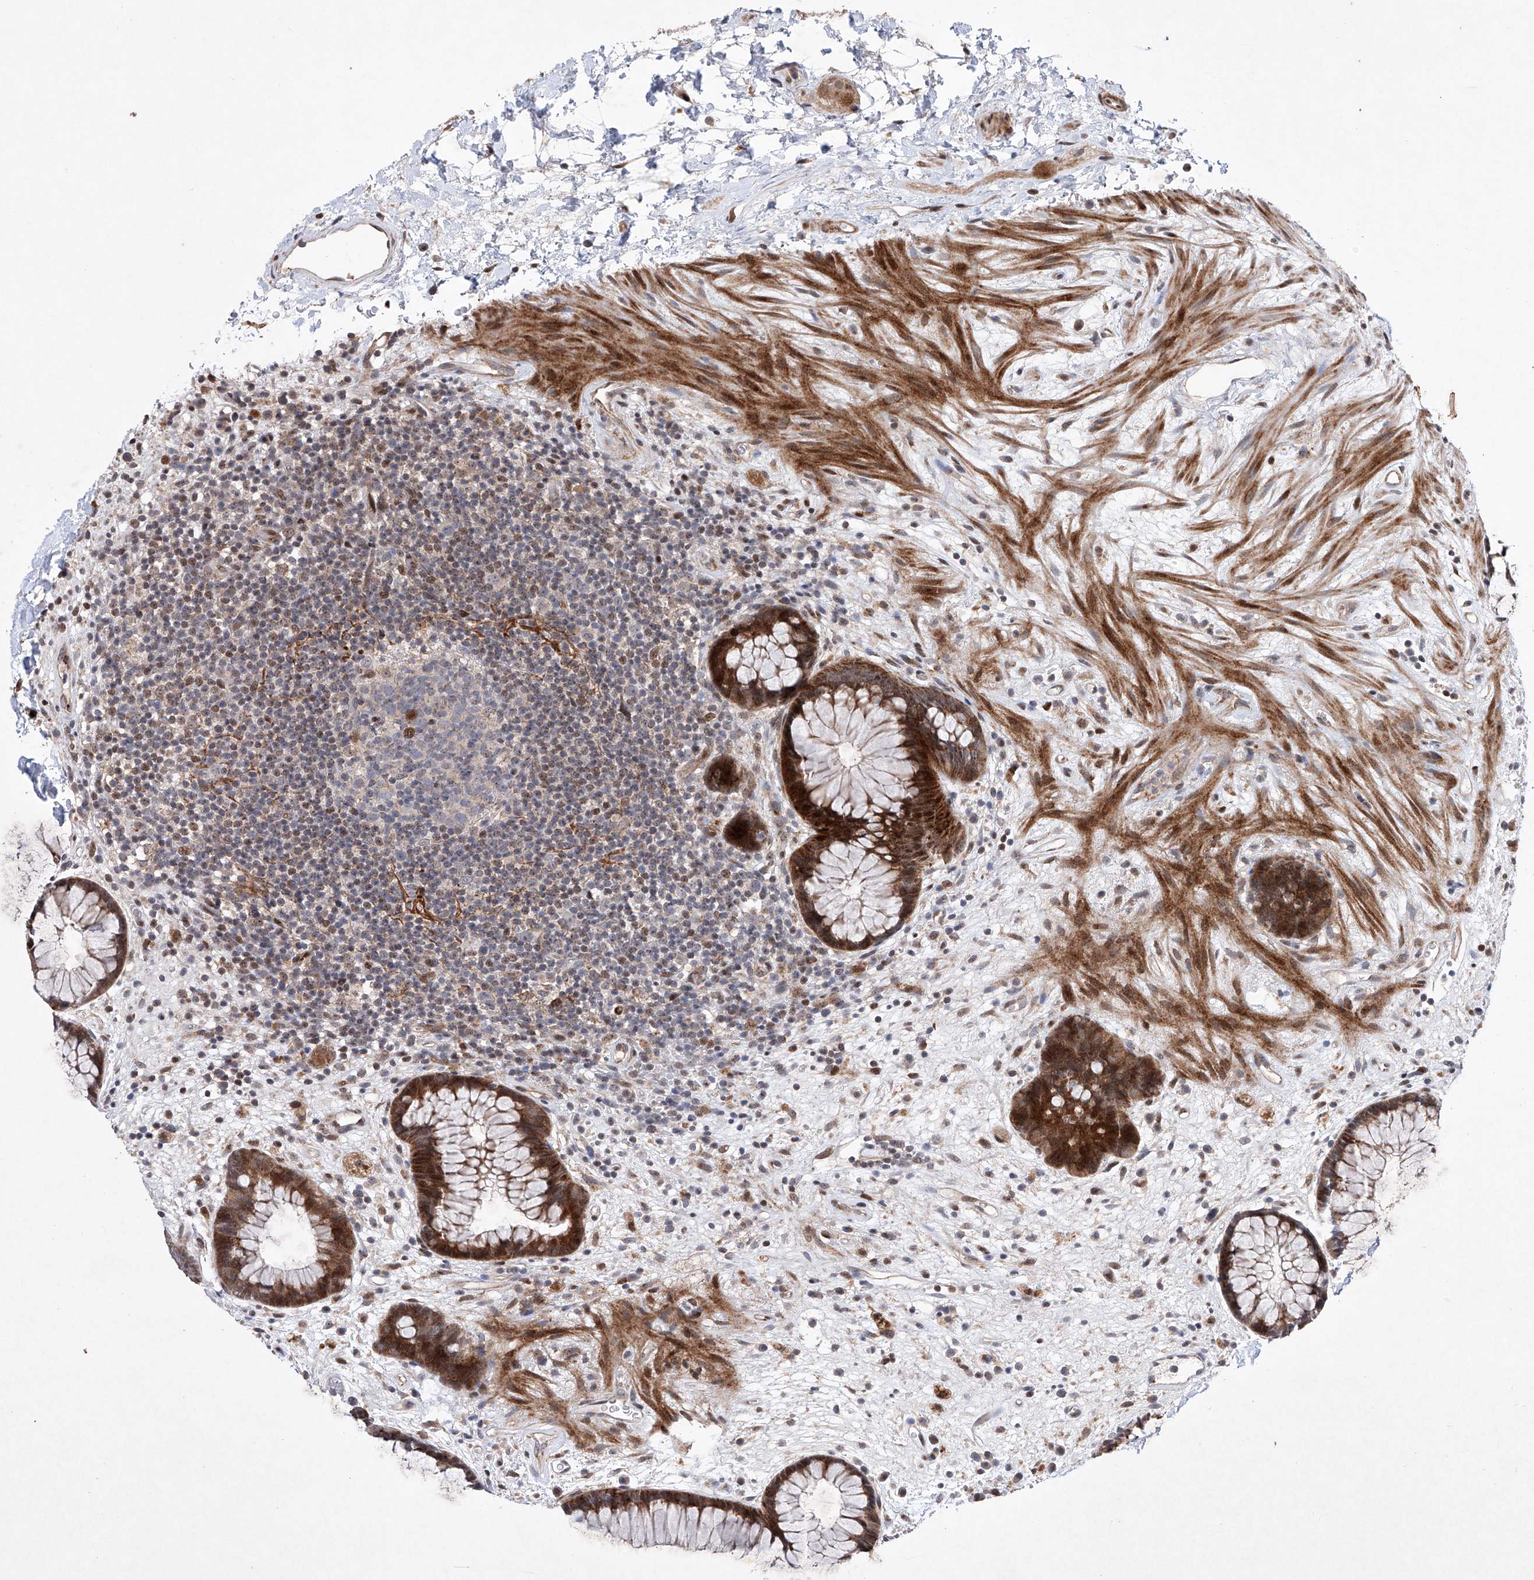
{"staining": {"intensity": "strong", "quantity": ">75%", "location": "cytoplasmic/membranous,nuclear"}, "tissue": "rectum", "cell_type": "Glandular cells", "image_type": "normal", "snomed": [{"axis": "morphology", "description": "Normal tissue, NOS"}, {"axis": "topography", "description": "Rectum"}], "caption": "There is high levels of strong cytoplasmic/membranous,nuclear positivity in glandular cells of unremarkable rectum, as demonstrated by immunohistochemical staining (brown color).", "gene": "AFG1L", "patient": {"sex": "male", "age": 51}}